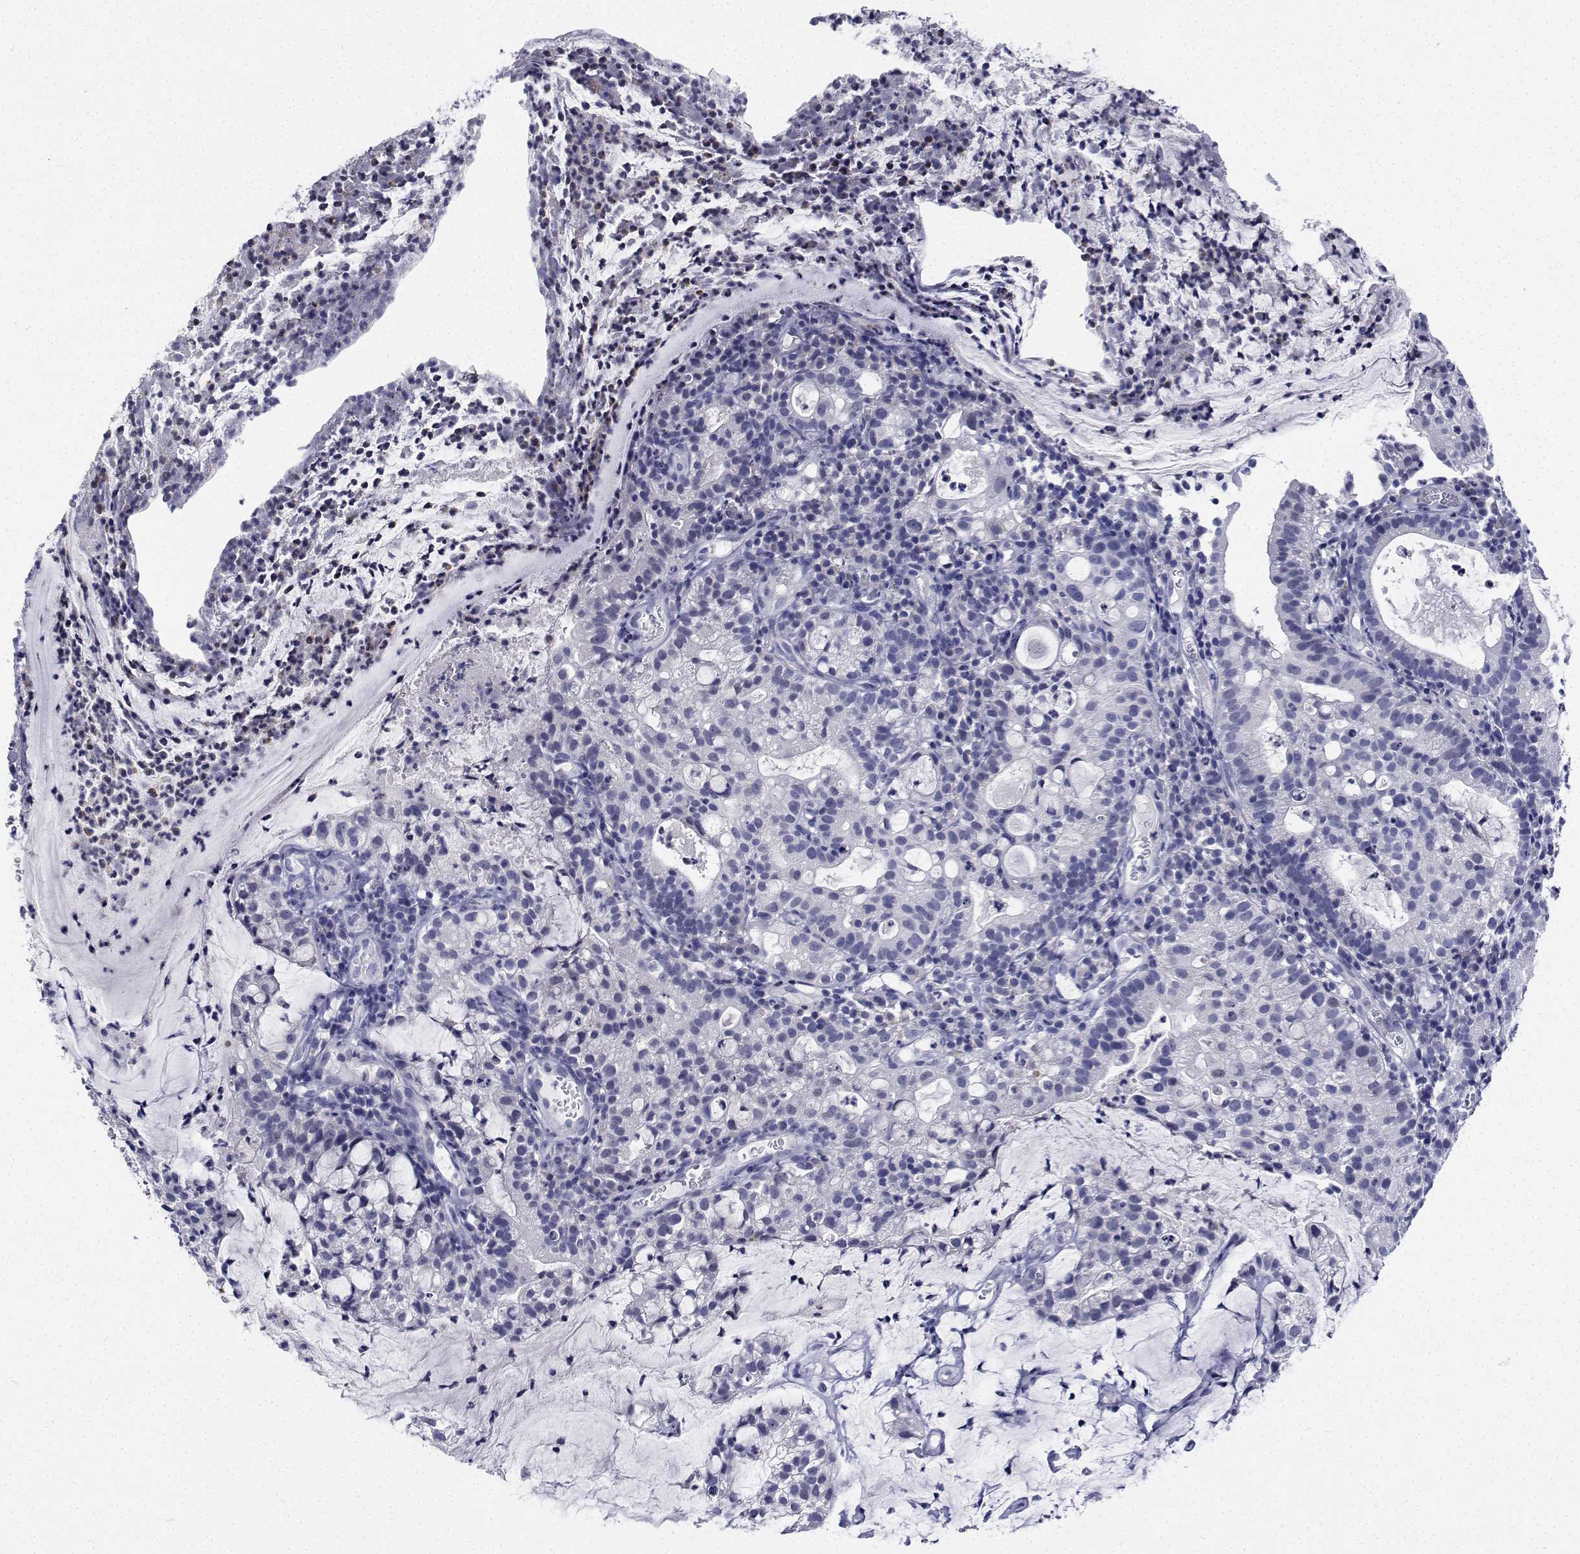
{"staining": {"intensity": "negative", "quantity": "none", "location": "none"}, "tissue": "cervical cancer", "cell_type": "Tumor cells", "image_type": "cancer", "snomed": [{"axis": "morphology", "description": "Adenocarcinoma, NOS"}, {"axis": "topography", "description": "Cervix"}], "caption": "Immunohistochemical staining of human cervical cancer exhibits no significant positivity in tumor cells.", "gene": "PLXNA4", "patient": {"sex": "female", "age": 41}}